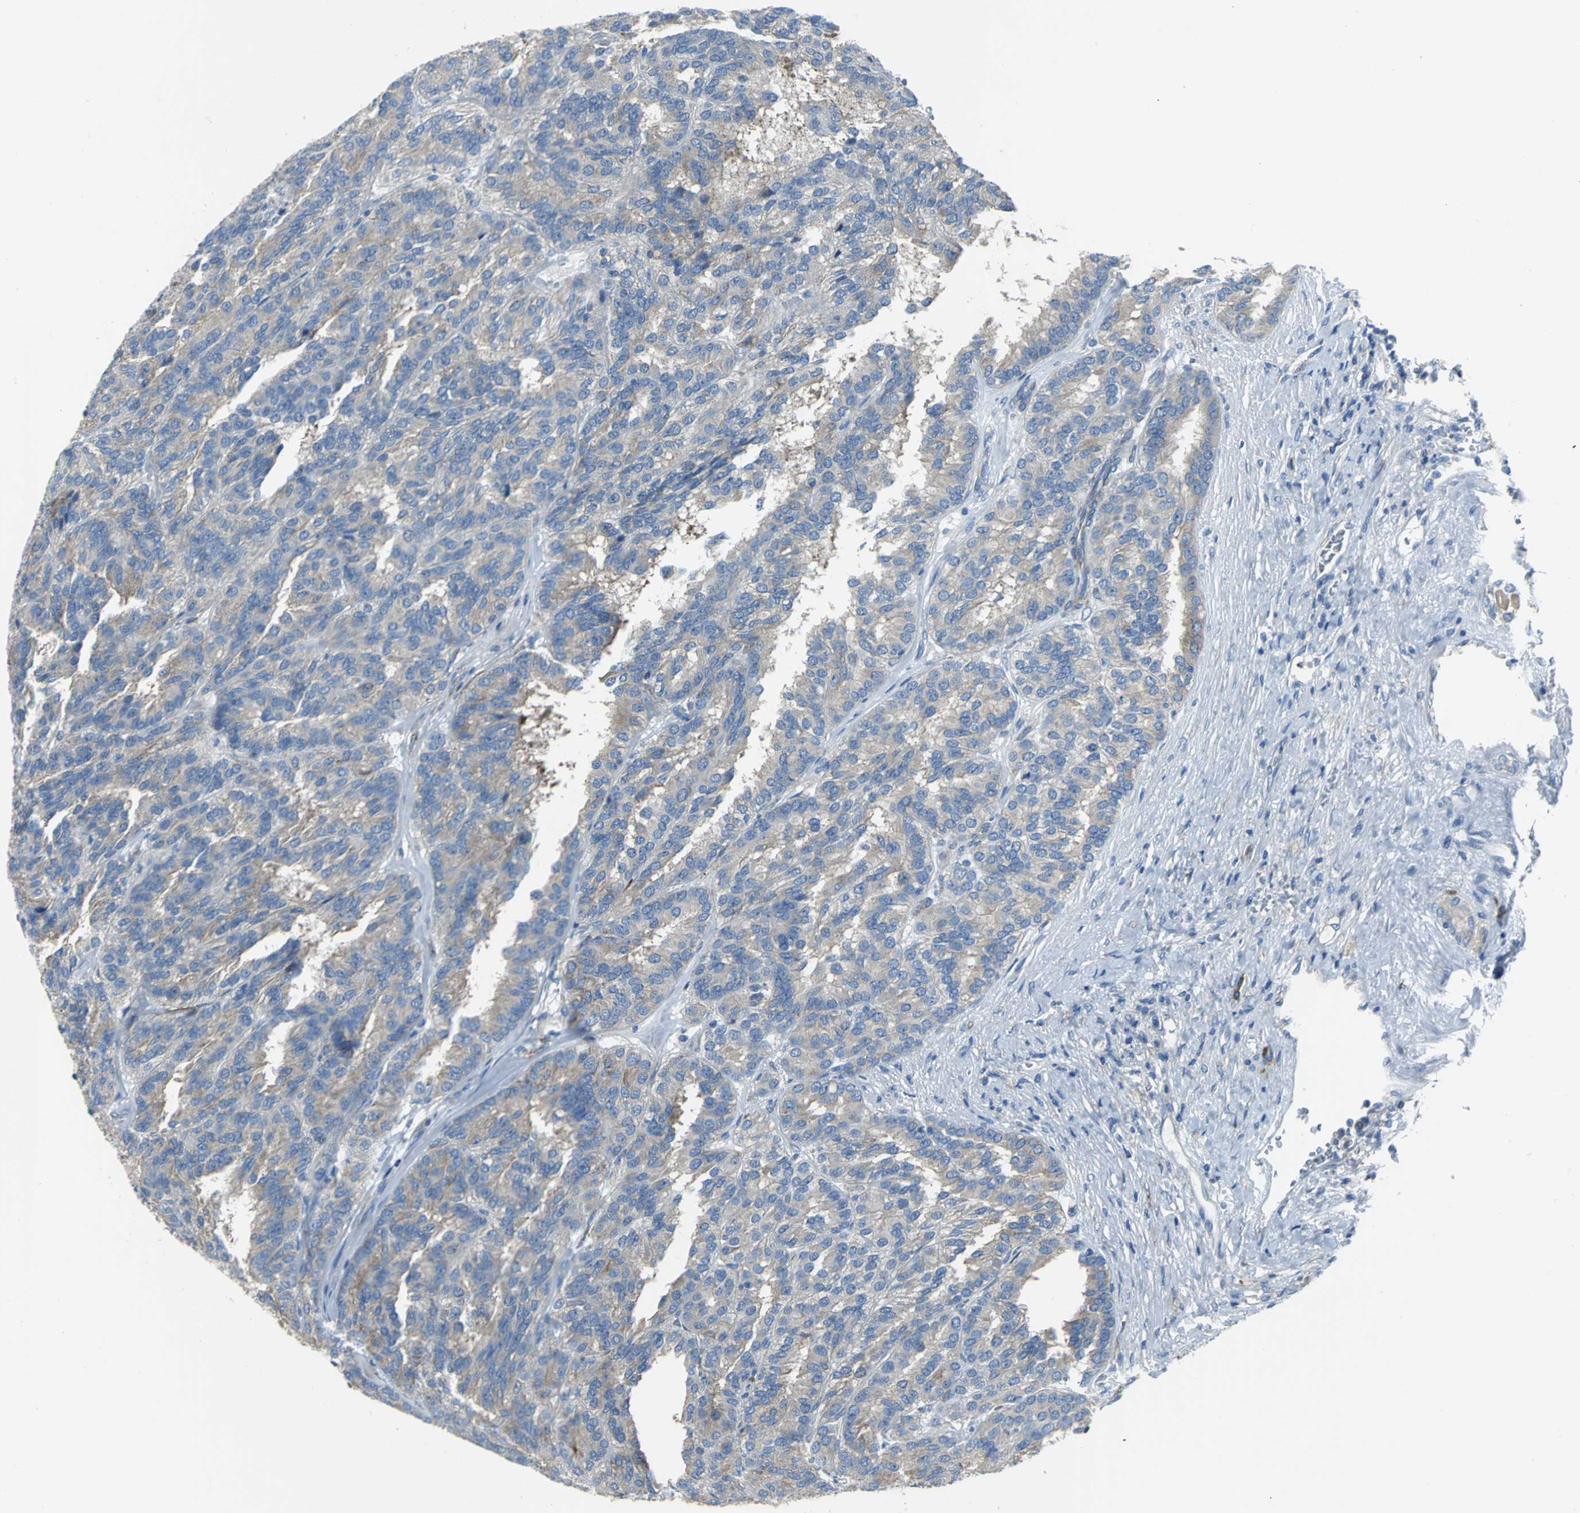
{"staining": {"intensity": "weak", "quantity": "25%-75%", "location": "cytoplasmic/membranous"}, "tissue": "renal cancer", "cell_type": "Tumor cells", "image_type": "cancer", "snomed": [{"axis": "morphology", "description": "Adenocarcinoma, NOS"}, {"axis": "topography", "description": "Kidney"}], "caption": "There is low levels of weak cytoplasmic/membranous positivity in tumor cells of renal cancer, as demonstrated by immunohistochemical staining (brown color).", "gene": "EIF5A", "patient": {"sex": "male", "age": 46}}